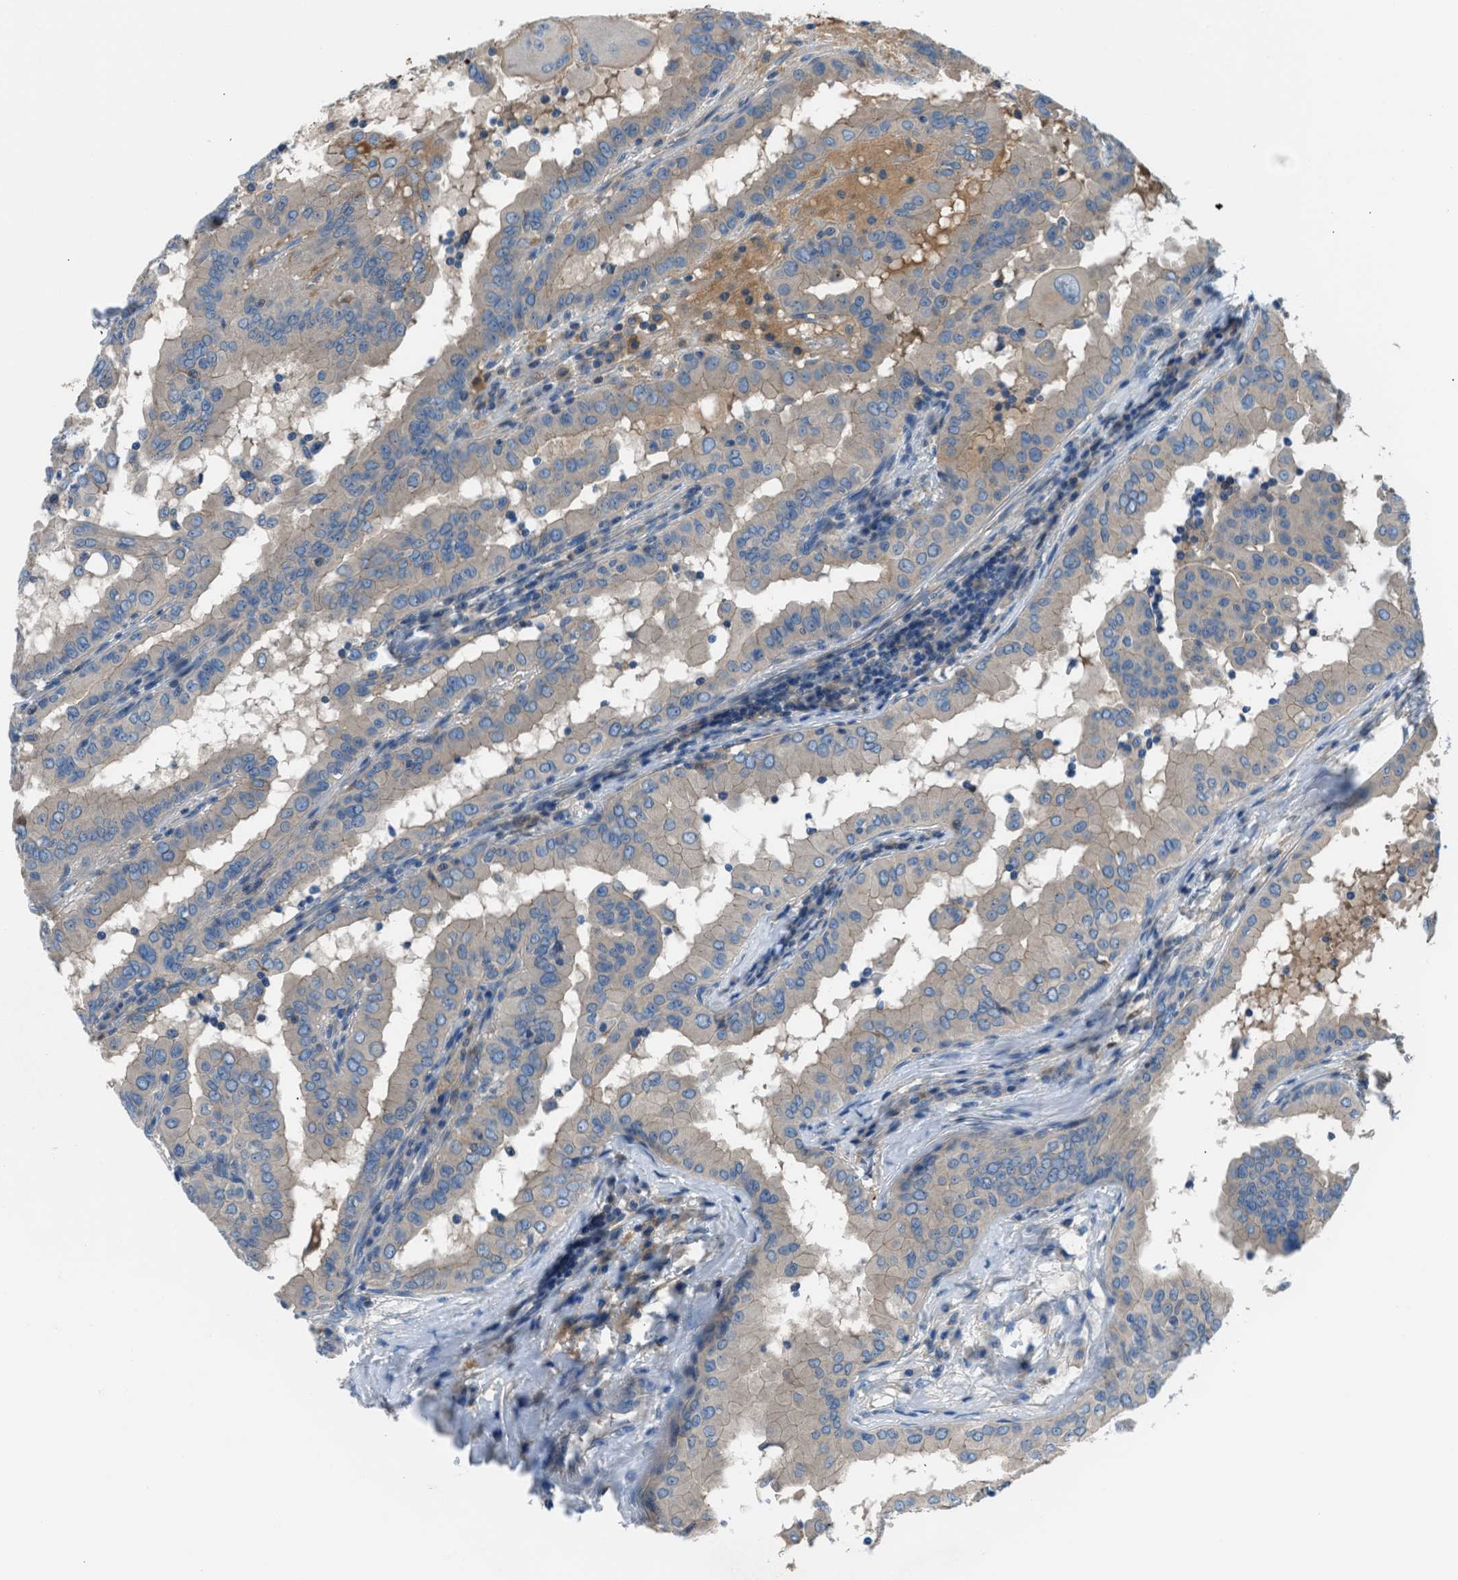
{"staining": {"intensity": "weak", "quantity": "<25%", "location": "cytoplasmic/membranous"}, "tissue": "thyroid cancer", "cell_type": "Tumor cells", "image_type": "cancer", "snomed": [{"axis": "morphology", "description": "Papillary adenocarcinoma, NOS"}, {"axis": "topography", "description": "Thyroid gland"}], "caption": "Thyroid cancer (papillary adenocarcinoma) was stained to show a protein in brown. There is no significant expression in tumor cells.", "gene": "SLC38A6", "patient": {"sex": "male", "age": 33}}